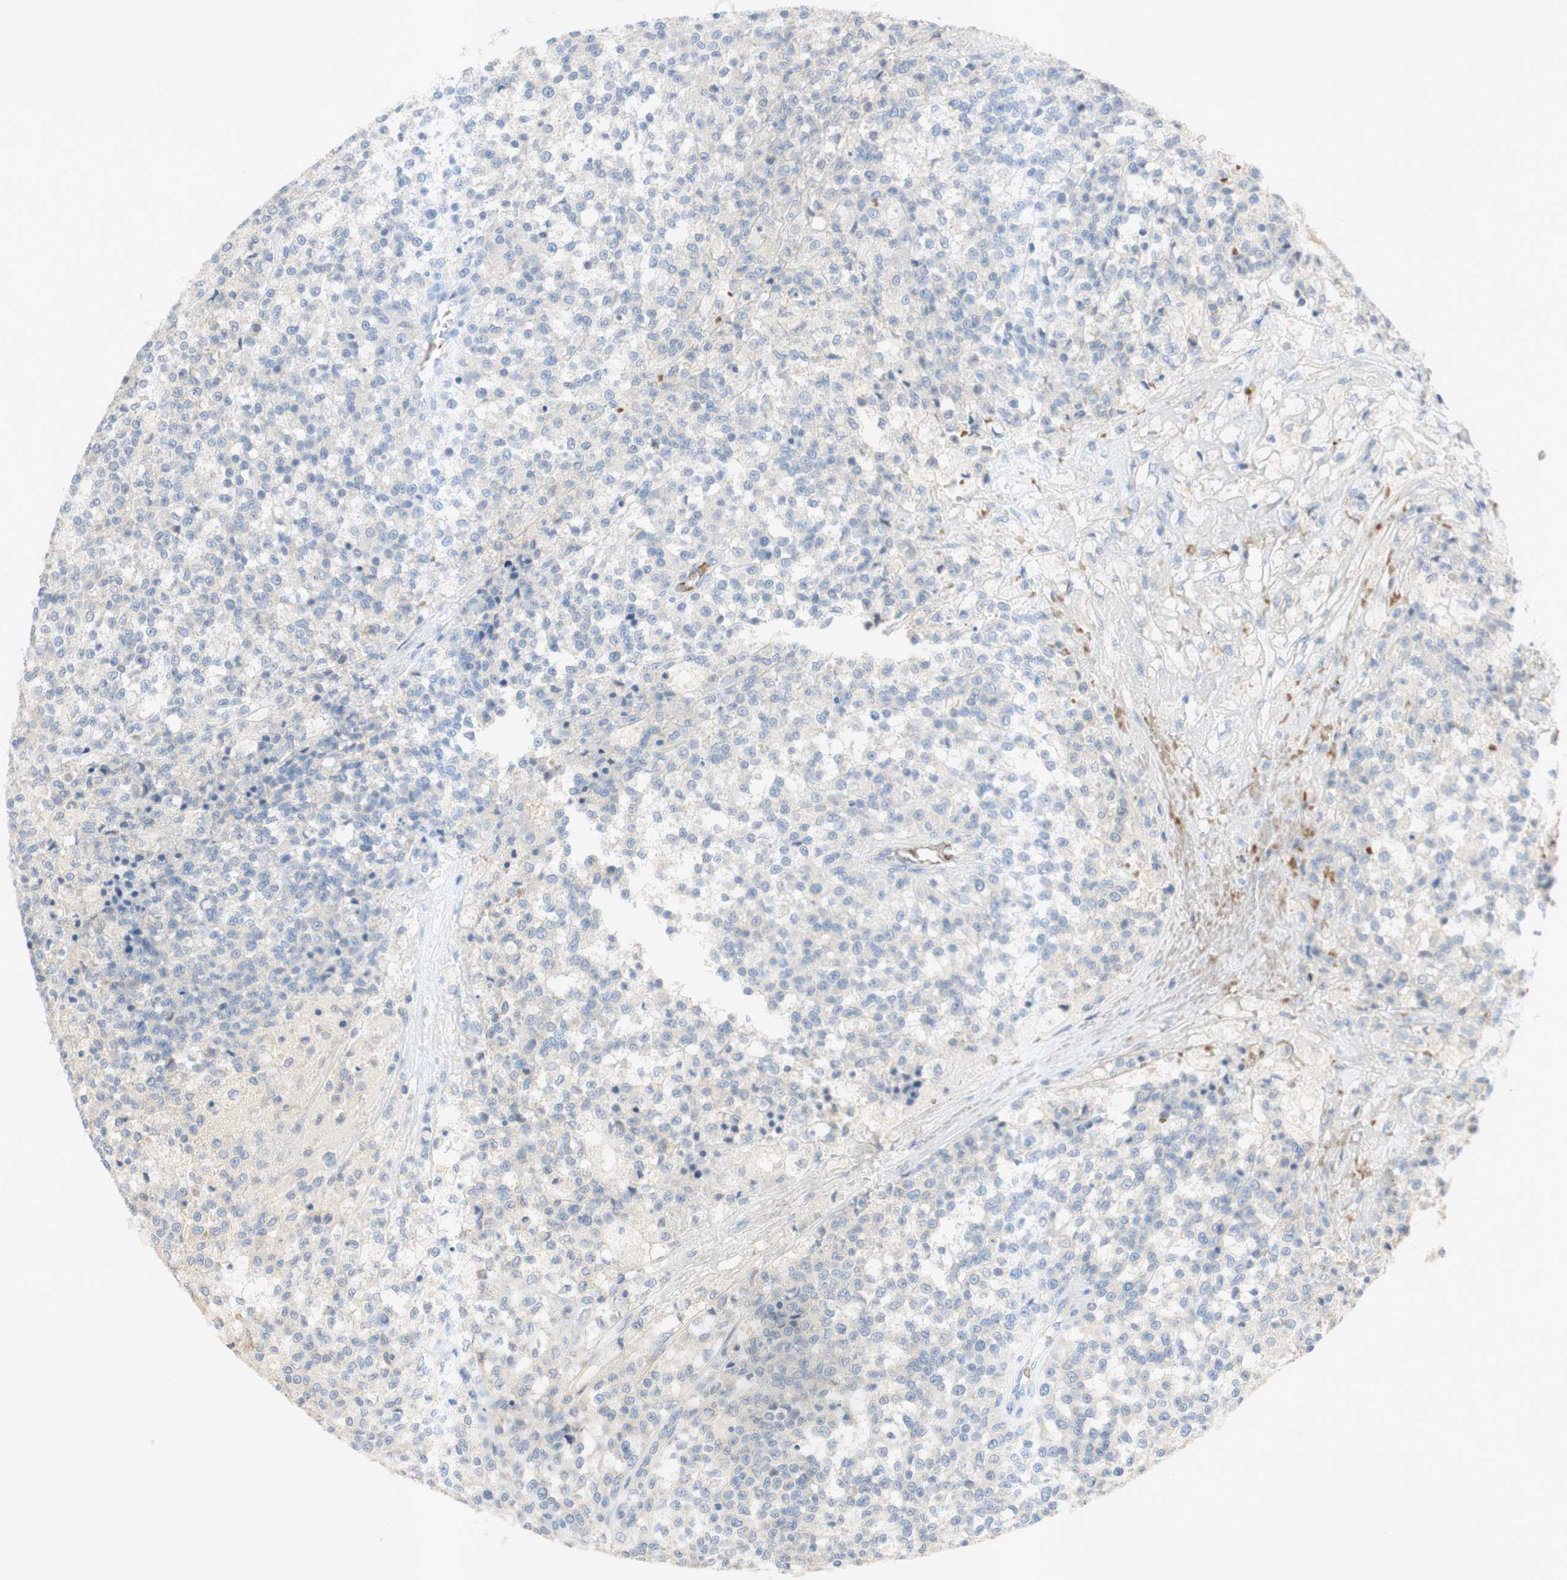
{"staining": {"intensity": "negative", "quantity": "none", "location": "none"}, "tissue": "testis cancer", "cell_type": "Tumor cells", "image_type": "cancer", "snomed": [{"axis": "morphology", "description": "Seminoma, NOS"}, {"axis": "topography", "description": "Testis"}], "caption": "High power microscopy micrograph of an immunohistochemistry (IHC) histopathology image of testis cancer (seminoma), revealing no significant positivity in tumor cells.", "gene": "EPO", "patient": {"sex": "male", "age": 59}}